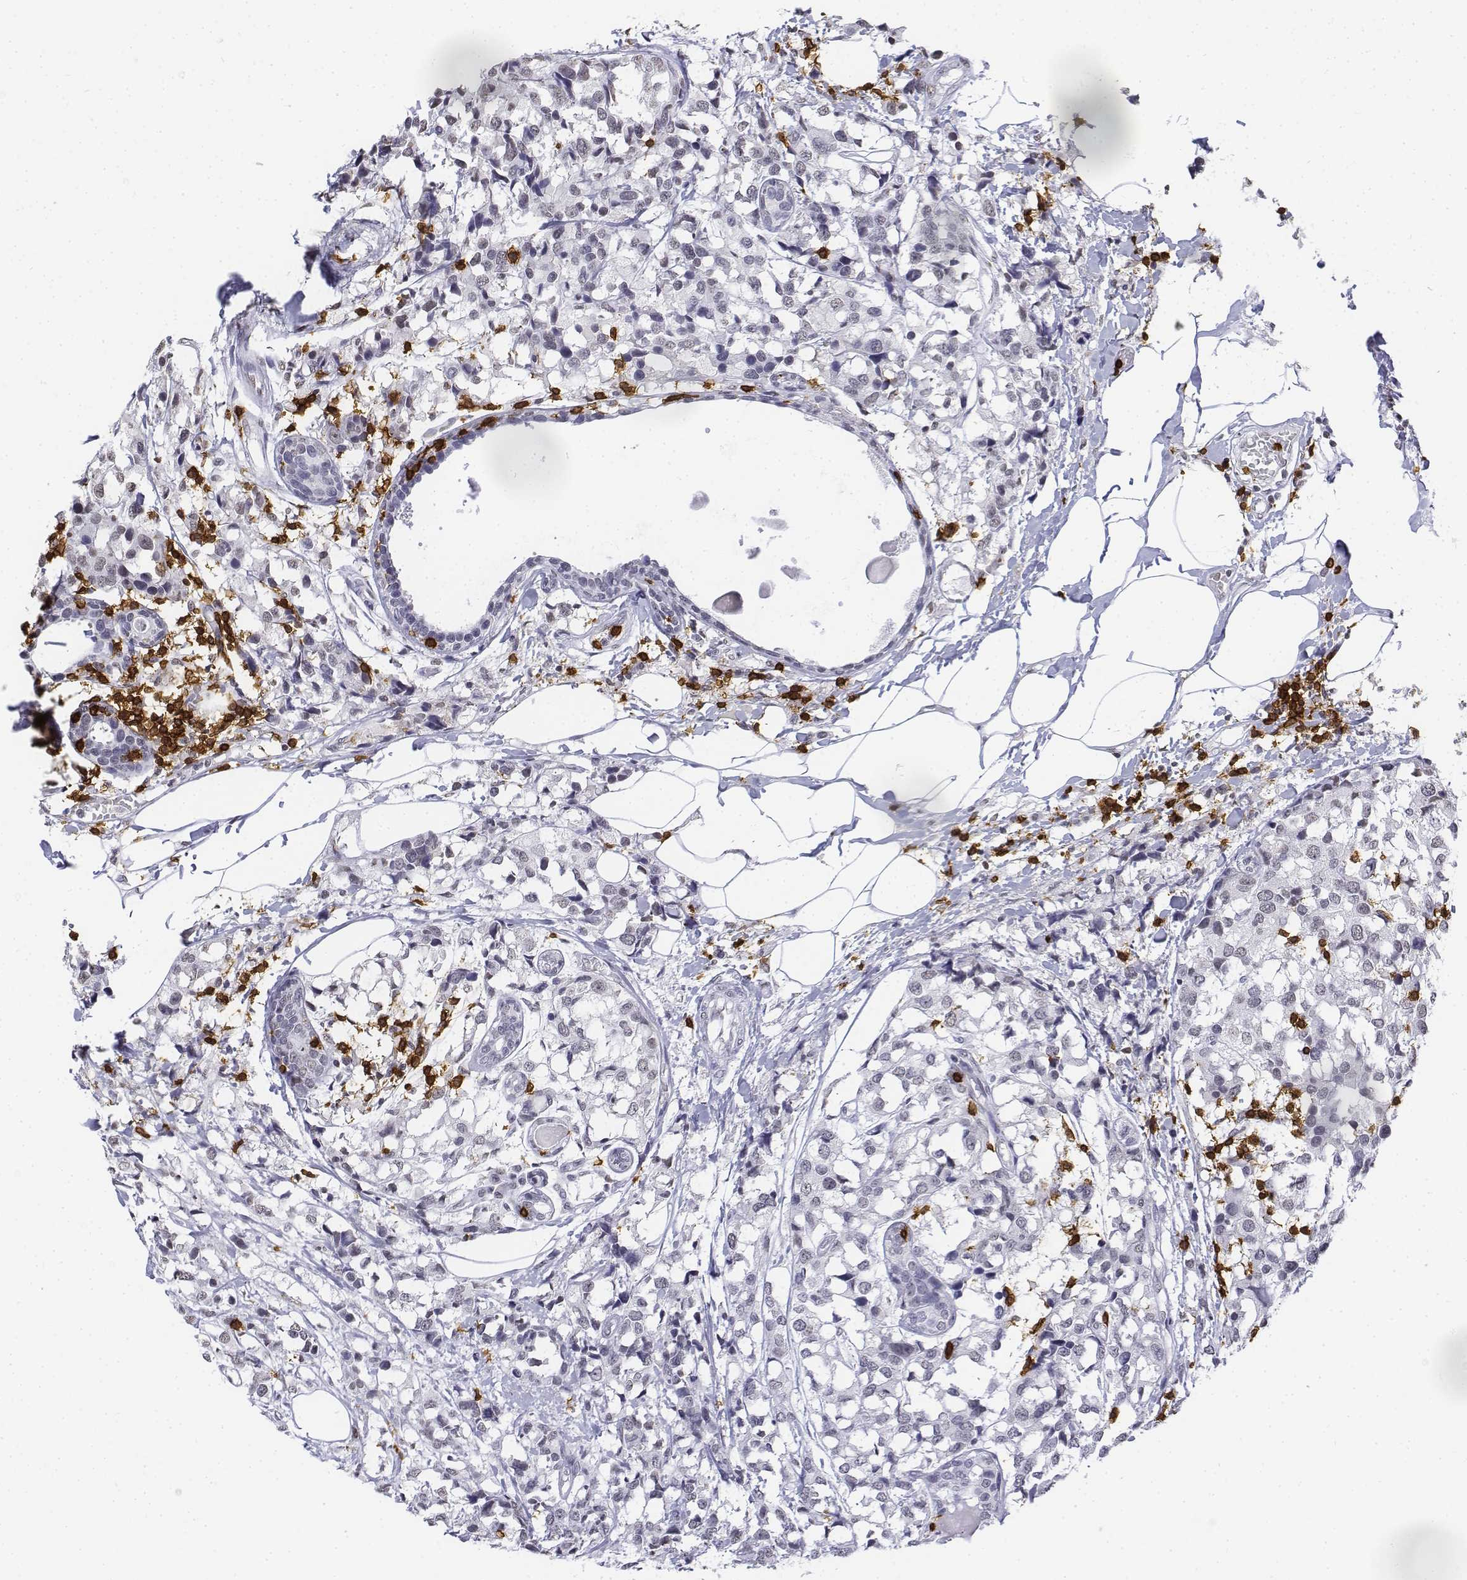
{"staining": {"intensity": "negative", "quantity": "none", "location": "none"}, "tissue": "breast cancer", "cell_type": "Tumor cells", "image_type": "cancer", "snomed": [{"axis": "morphology", "description": "Lobular carcinoma"}, {"axis": "topography", "description": "Breast"}], "caption": "The image demonstrates no significant staining in tumor cells of breast cancer.", "gene": "CD3E", "patient": {"sex": "female", "age": 59}}